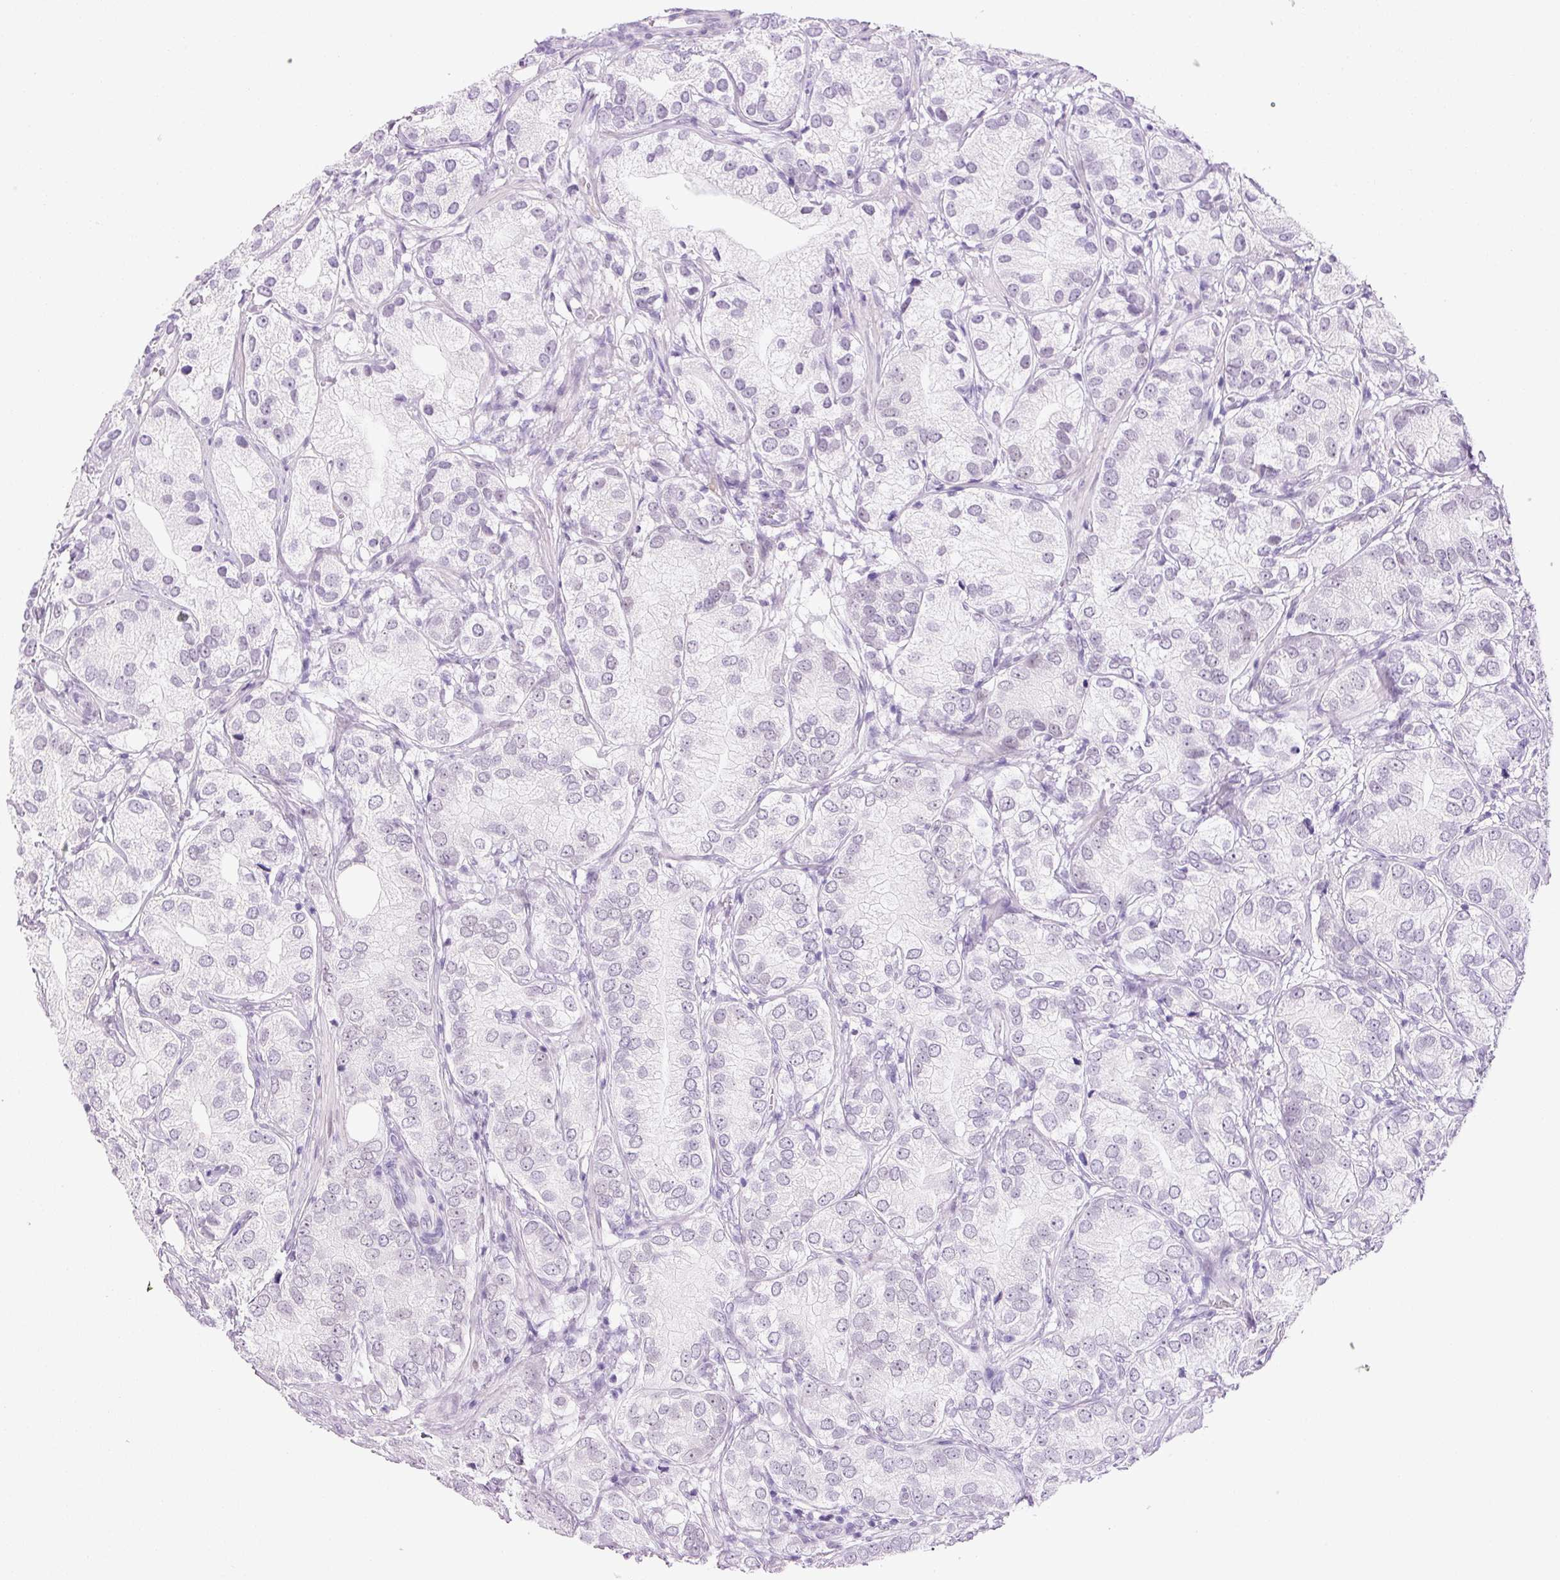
{"staining": {"intensity": "negative", "quantity": "none", "location": "none"}, "tissue": "prostate cancer", "cell_type": "Tumor cells", "image_type": "cancer", "snomed": [{"axis": "morphology", "description": "Adenocarcinoma, High grade"}, {"axis": "topography", "description": "Prostate"}], "caption": "High-grade adenocarcinoma (prostate) stained for a protein using immunohistochemistry shows no staining tumor cells.", "gene": "ANKRD20A1", "patient": {"sex": "male", "age": 82}}